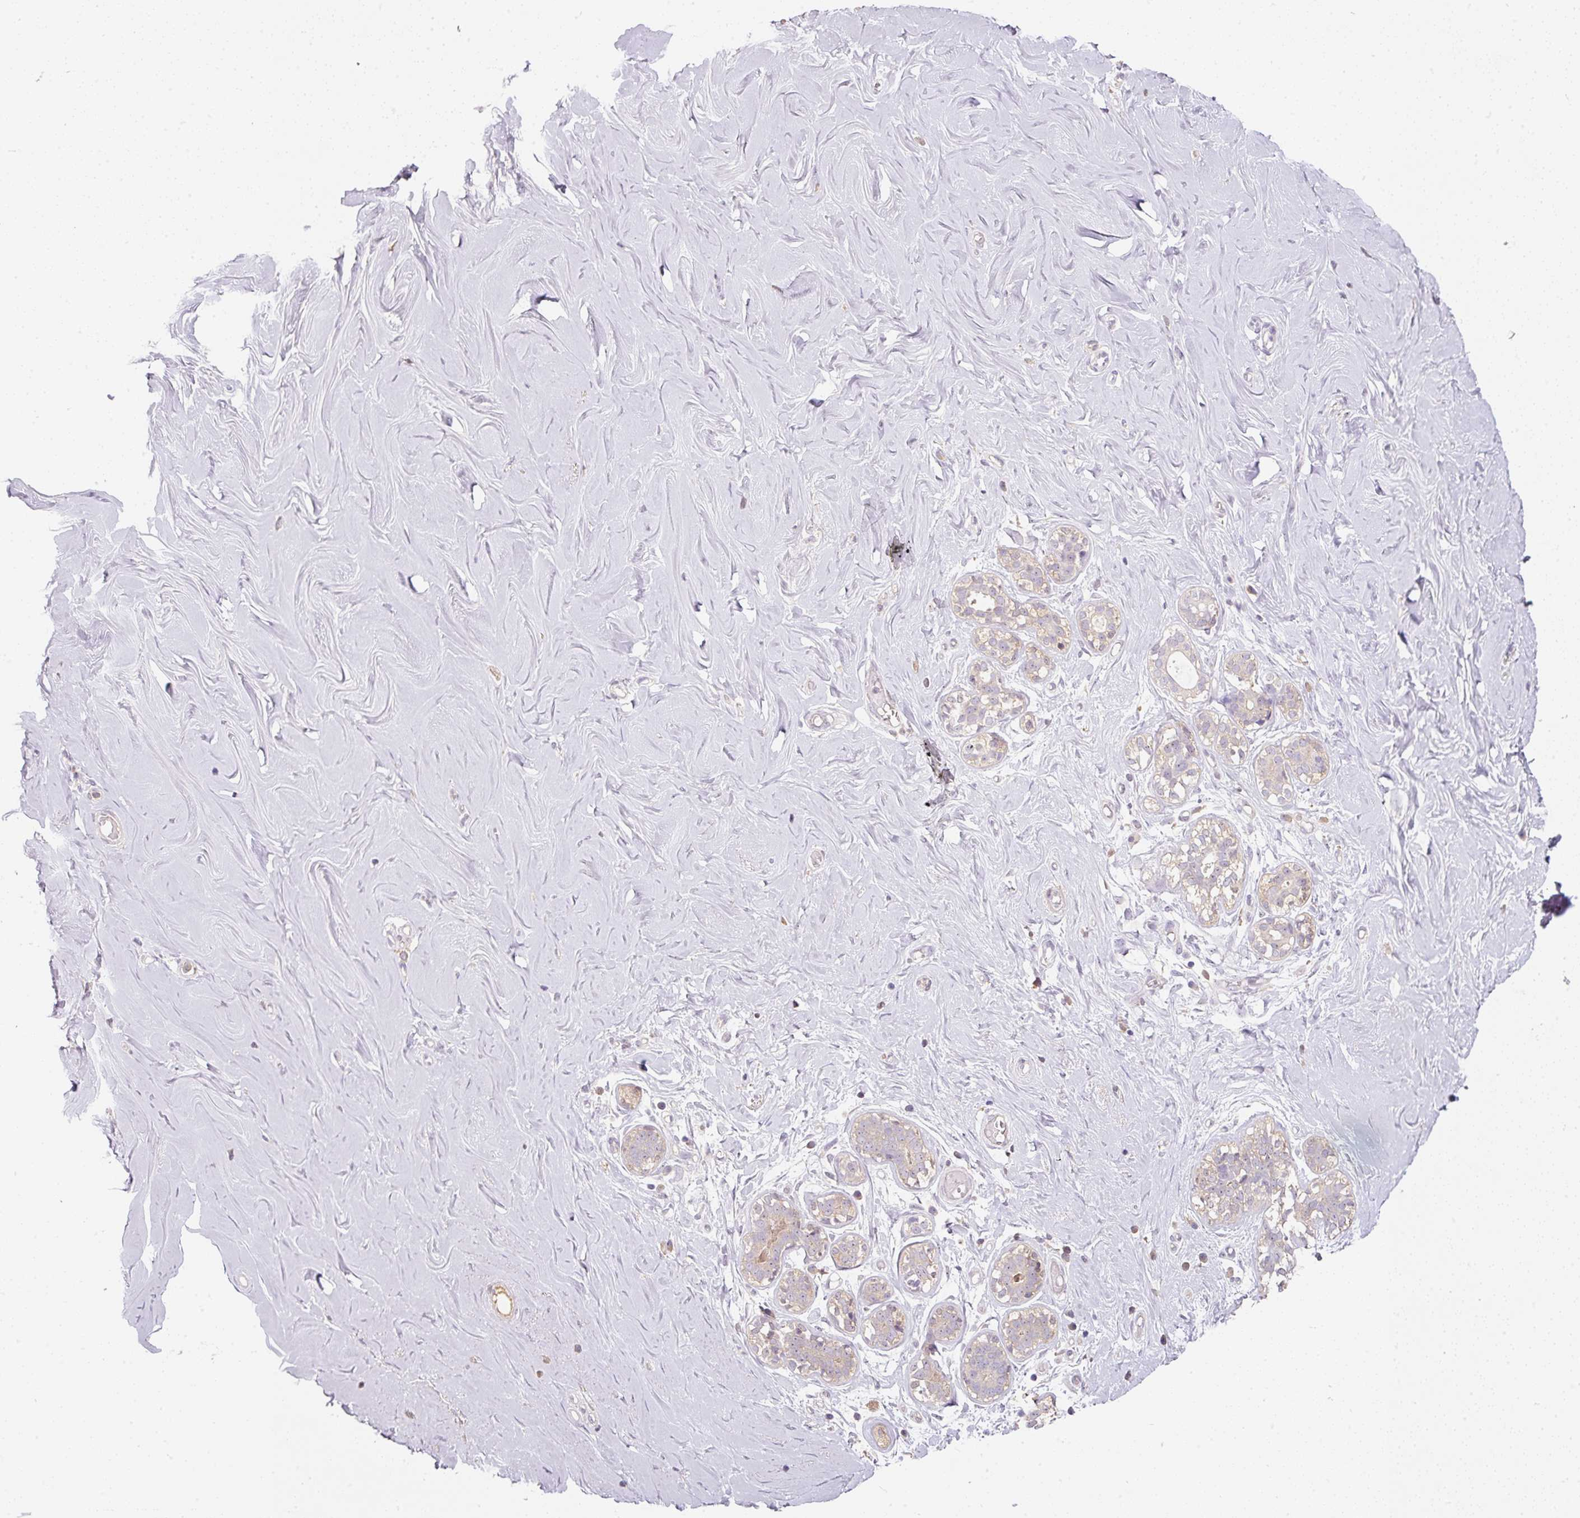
{"staining": {"intensity": "negative", "quantity": "none", "location": "none"}, "tissue": "breast", "cell_type": "Adipocytes", "image_type": "normal", "snomed": [{"axis": "morphology", "description": "Normal tissue, NOS"}, {"axis": "topography", "description": "Breast"}], "caption": "IHC of unremarkable breast exhibits no expression in adipocytes. The staining was performed using DAB (3,3'-diaminobenzidine) to visualize the protein expression in brown, while the nuclei were stained in blue with hematoxylin (Magnification: 20x).", "gene": "TMEM37", "patient": {"sex": "female", "age": 27}}